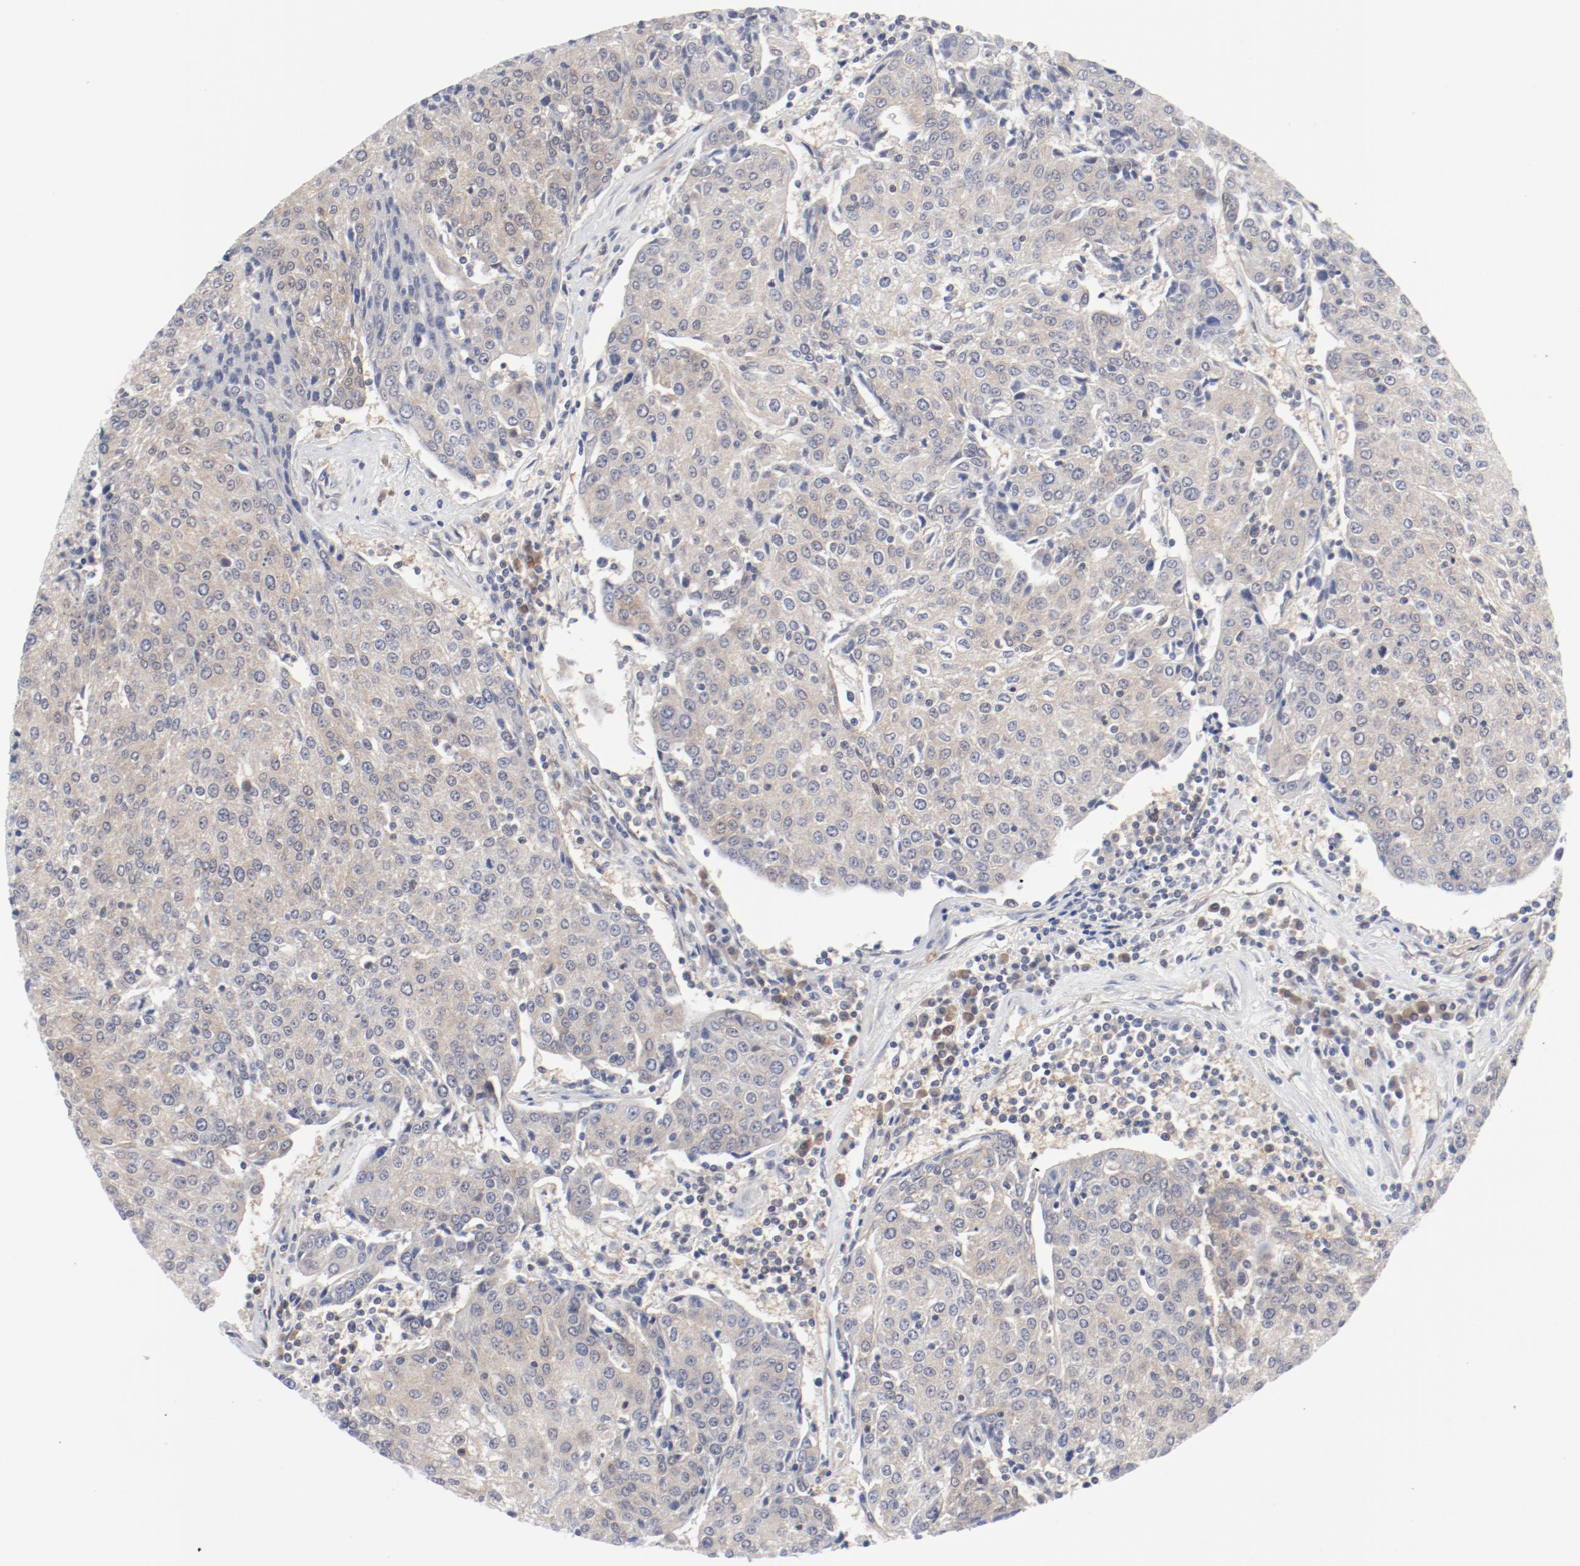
{"staining": {"intensity": "weak", "quantity": "25%-75%", "location": "cytoplasmic/membranous"}, "tissue": "urothelial cancer", "cell_type": "Tumor cells", "image_type": "cancer", "snomed": [{"axis": "morphology", "description": "Urothelial carcinoma, High grade"}, {"axis": "topography", "description": "Urinary bladder"}], "caption": "Urothelial cancer tissue demonstrates weak cytoplasmic/membranous expression in about 25%-75% of tumor cells, visualized by immunohistochemistry. (DAB (3,3'-diaminobenzidine) = brown stain, brightfield microscopy at high magnification).", "gene": "BAD", "patient": {"sex": "female", "age": 85}}